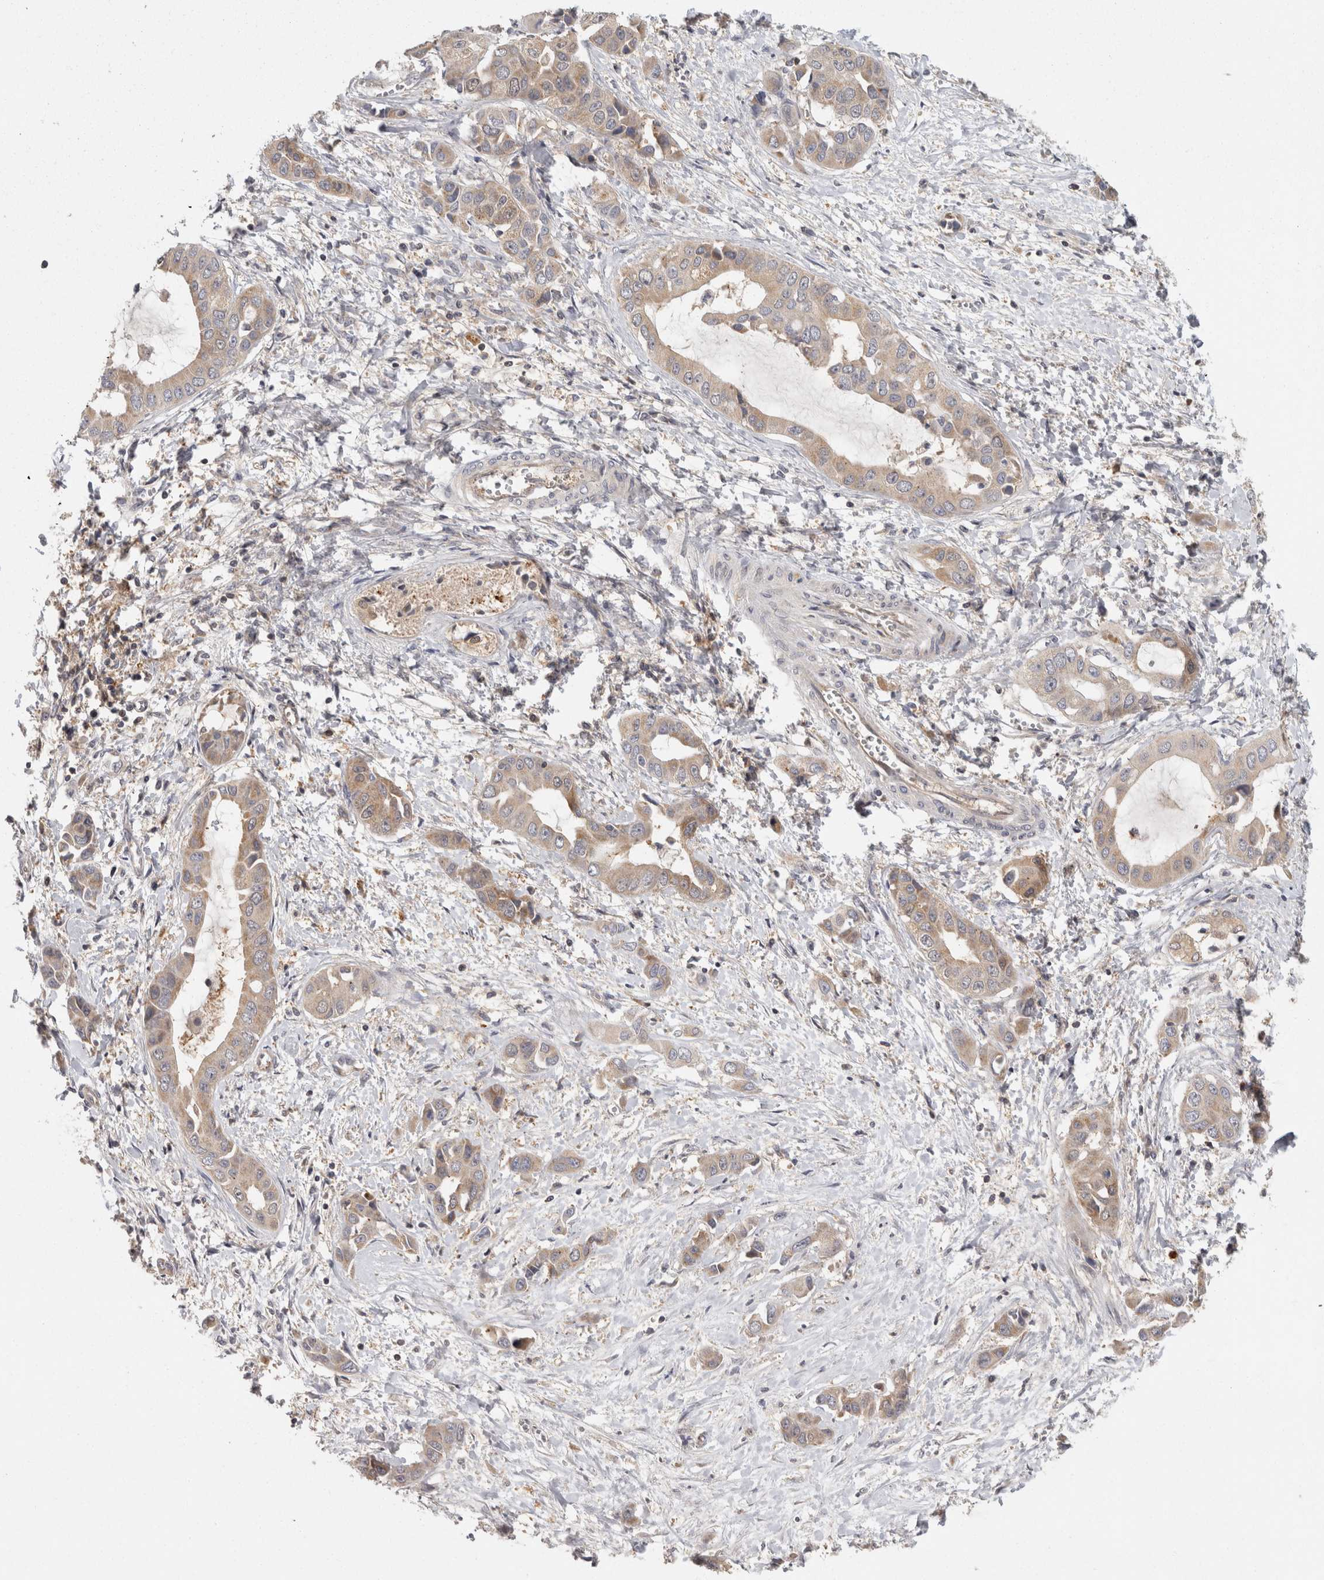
{"staining": {"intensity": "weak", "quantity": ">75%", "location": "cytoplasmic/membranous"}, "tissue": "liver cancer", "cell_type": "Tumor cells", "image_type": "cancer", "snomed": [{"axis": "morphology", "description": "Cholangiocarcinoma"}, {"axis": "topography", "description": "Liver"}], "caption": "Immunohistochemical staining of cholangiocarcinoma (liver) shows low levels of weak cytoplasmic/membranous protein expression in about >75% of tumor cells. (brown staining indicates protein expression, while blue staining denotes nuclei).", "gene": "ACAT2", "patient": {"sex": "female", "age": 52}}